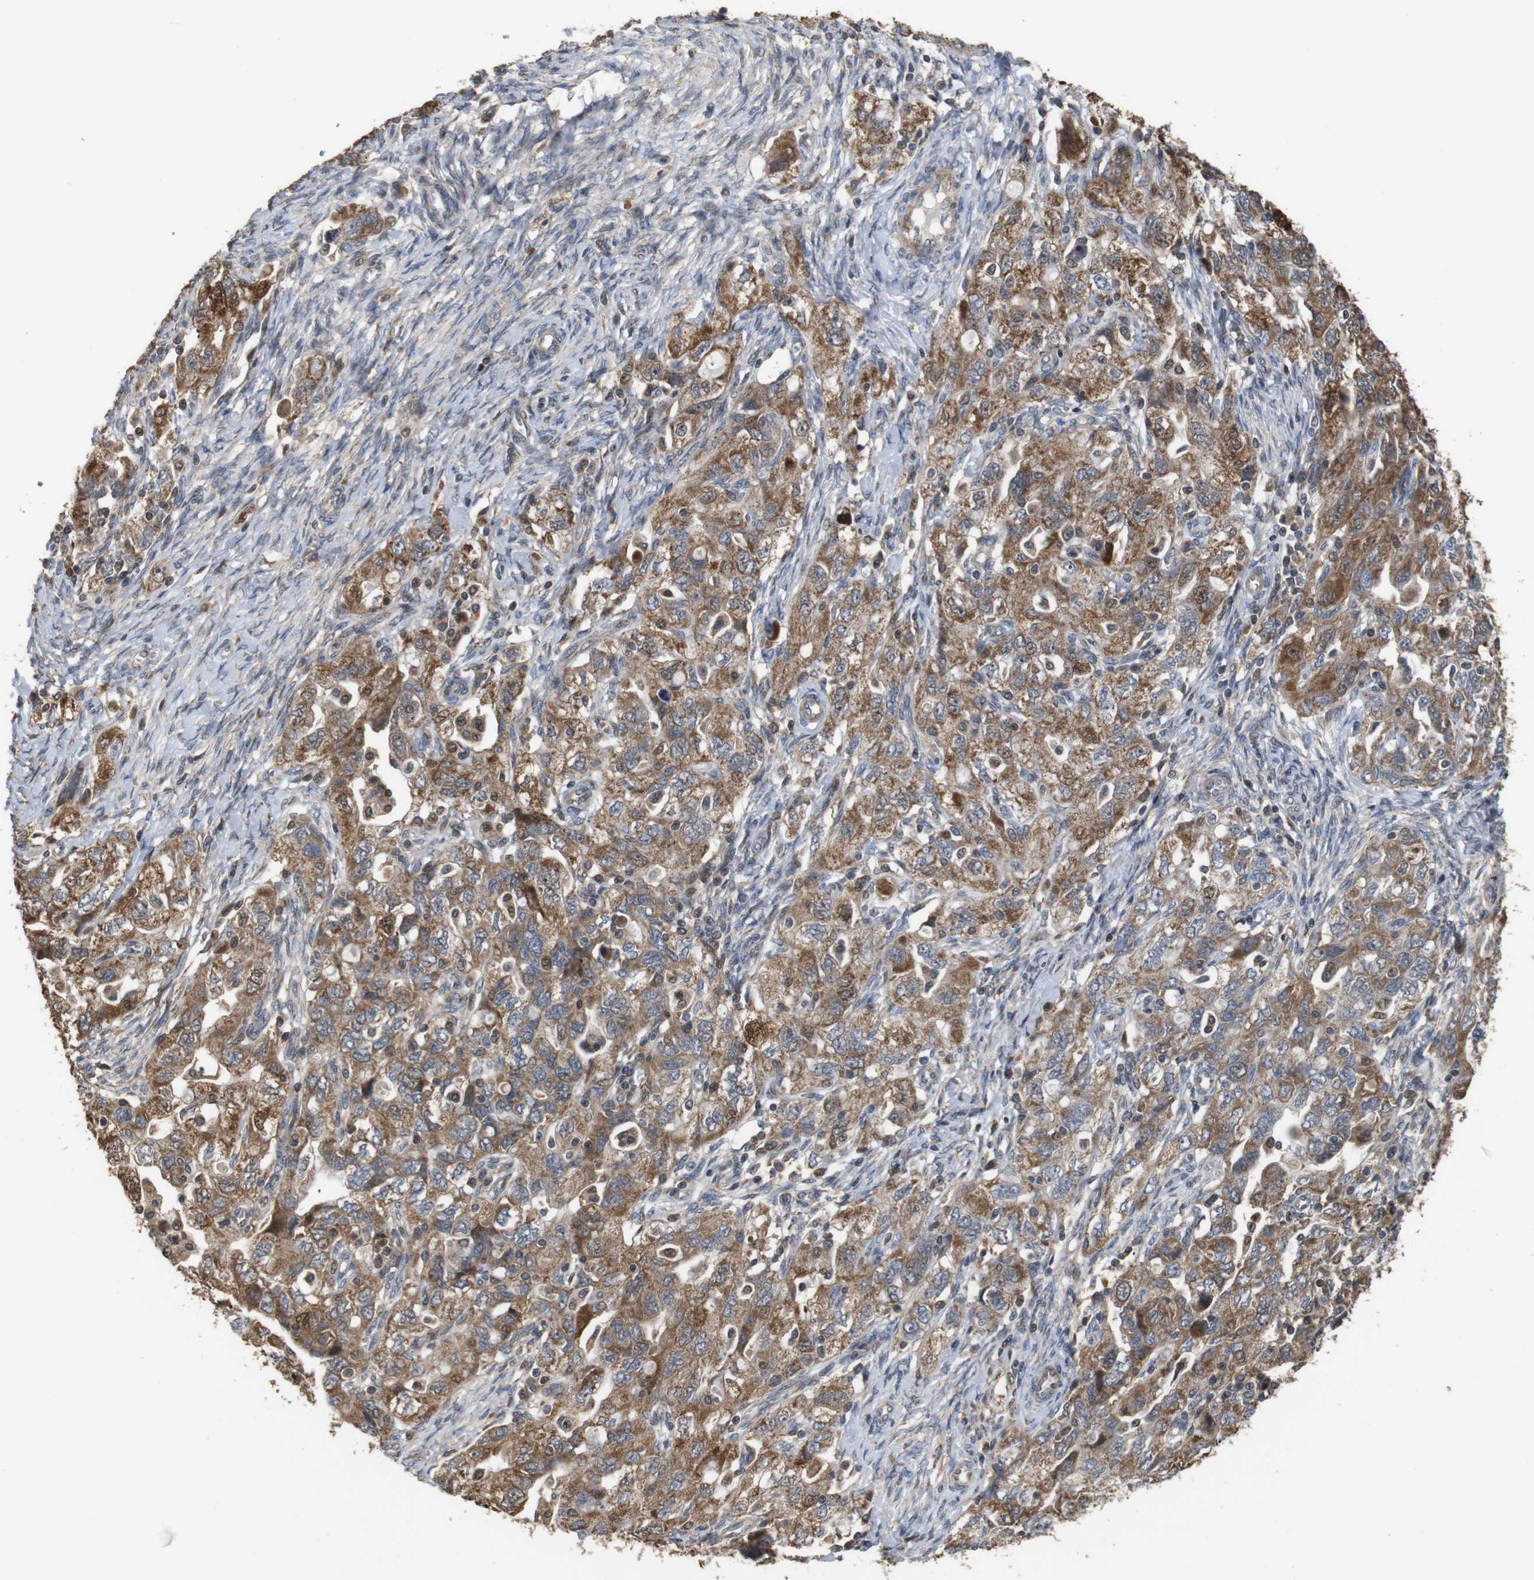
{"staining": {"intensity": "moderate", "quantity": ">75%", "location": "cytoplasmic/membranous"}, "tissue": "ovarian cancer", "cell_type": "Tumor cells", "image_type": "cancer", "snomed": [{"axis": "morphology", "description": "Carcinoma, NOS"}, {"axis": "morphology", "description": "Cystadenocarcinoma, serous, NOS"}, {"axis": "topography", "description": "Ovary"}], "caption": "The image displays staining of ovarian carcinoma, revealing moderate cytoplasmic/membranous protein positivity (brown color) within tumor cells.", "gene": "SNN", "patient": {"sex": "female", "age": 69}}